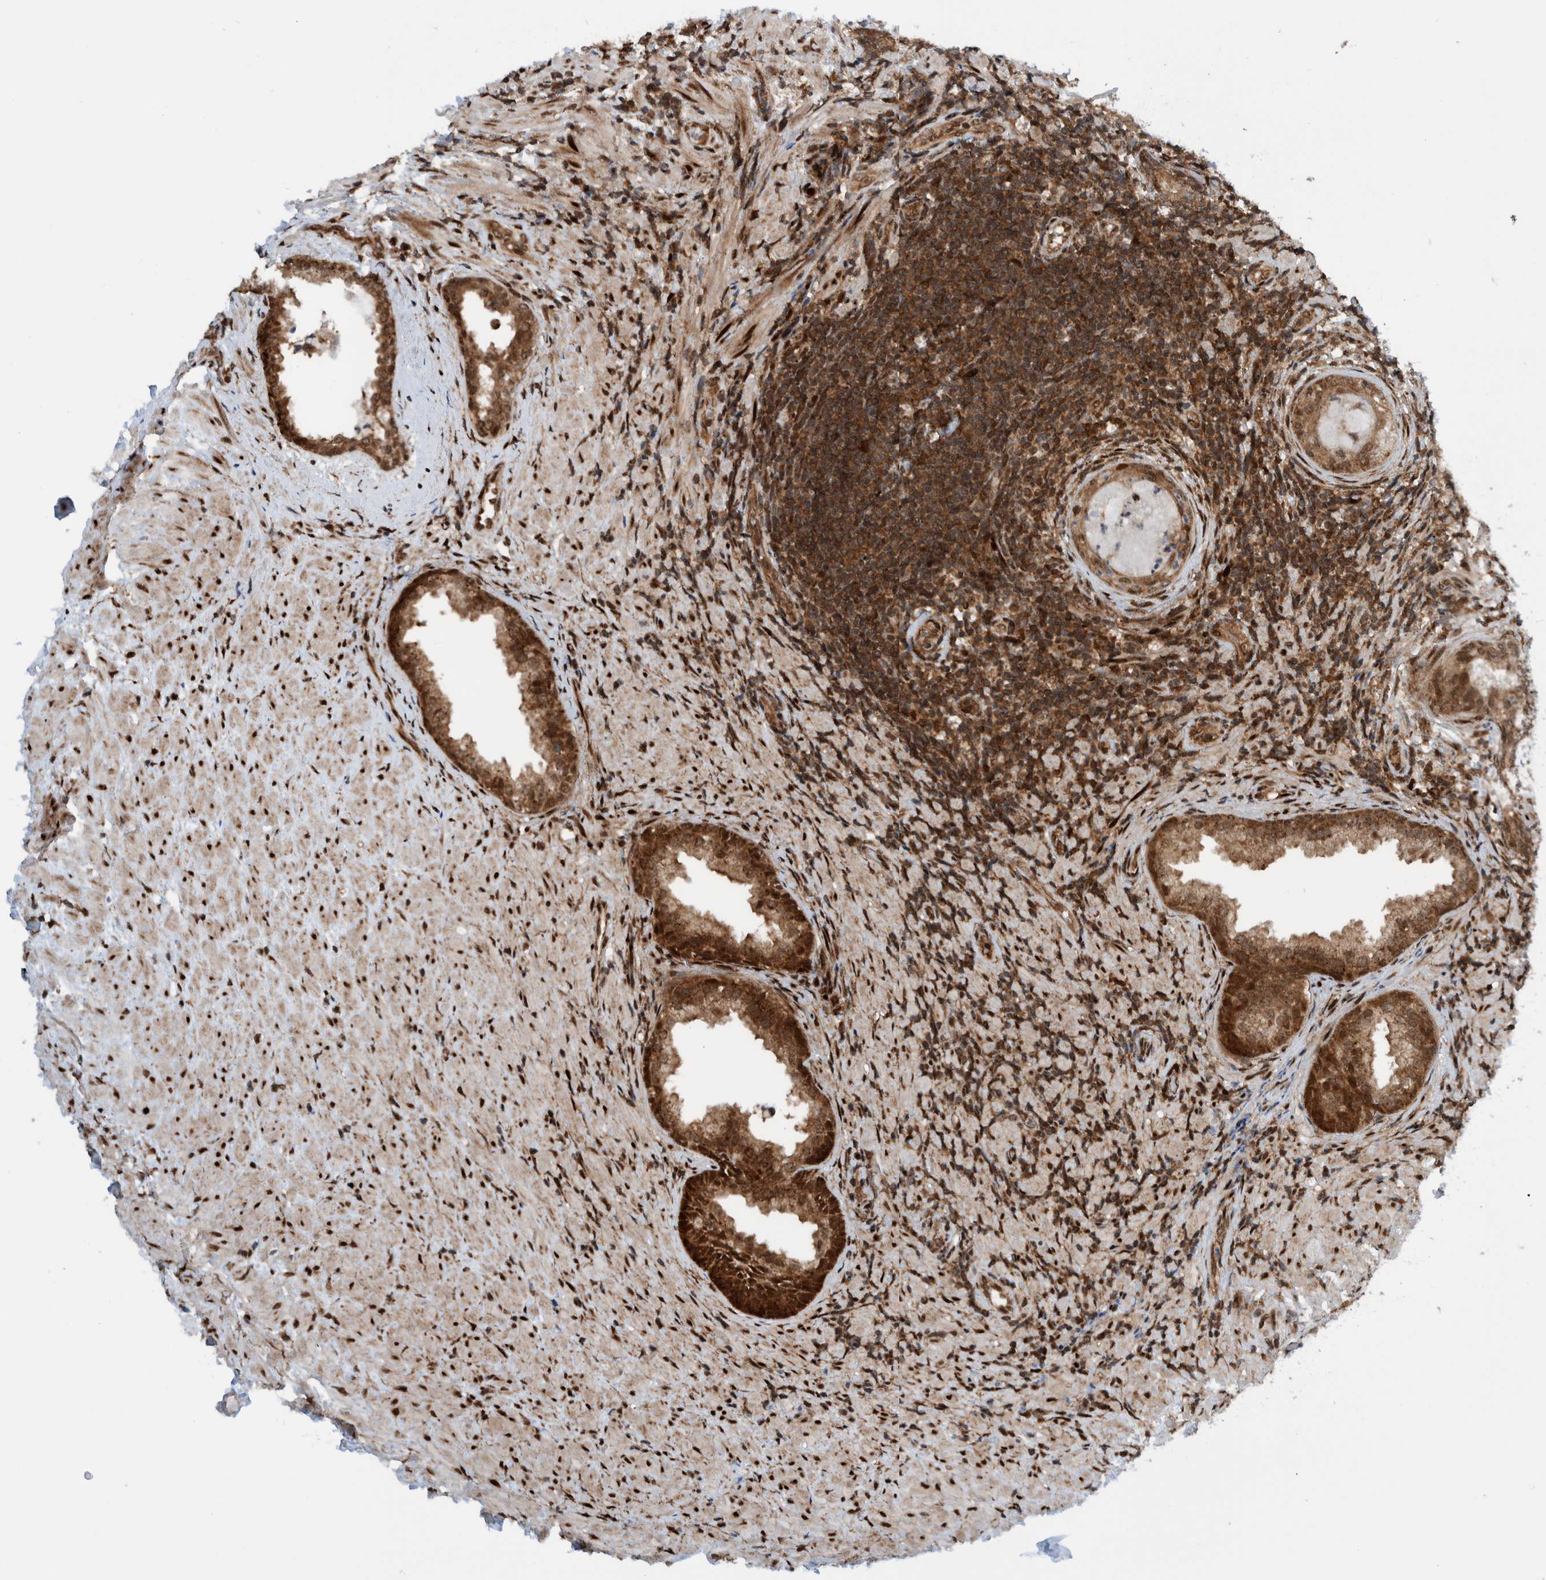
{"staining": {"intensity": "moderate", "quantity": ">75%", "location": "cytoplasmic/membranous,nuclear"}, "tissue": "prostate", "cell_type": "Glandular cells", "image_type": "normal", "snomed": [{"axis": "morphology", "description": "Normal tissue, NOS"}, {"axis": "topography", "description": "Prostate"}], "caption": "Prostate stained with IHC demonstrates moderate cytoplasmic/membranous,nuclear staining in approximately >75% of glandular cells. Immunohistochemistry (ihc) stains the protein of interest in brown and the nuclei are stained blue.", "gene": "ZNF366", "patient": {"sex": "male", "age": 76}}